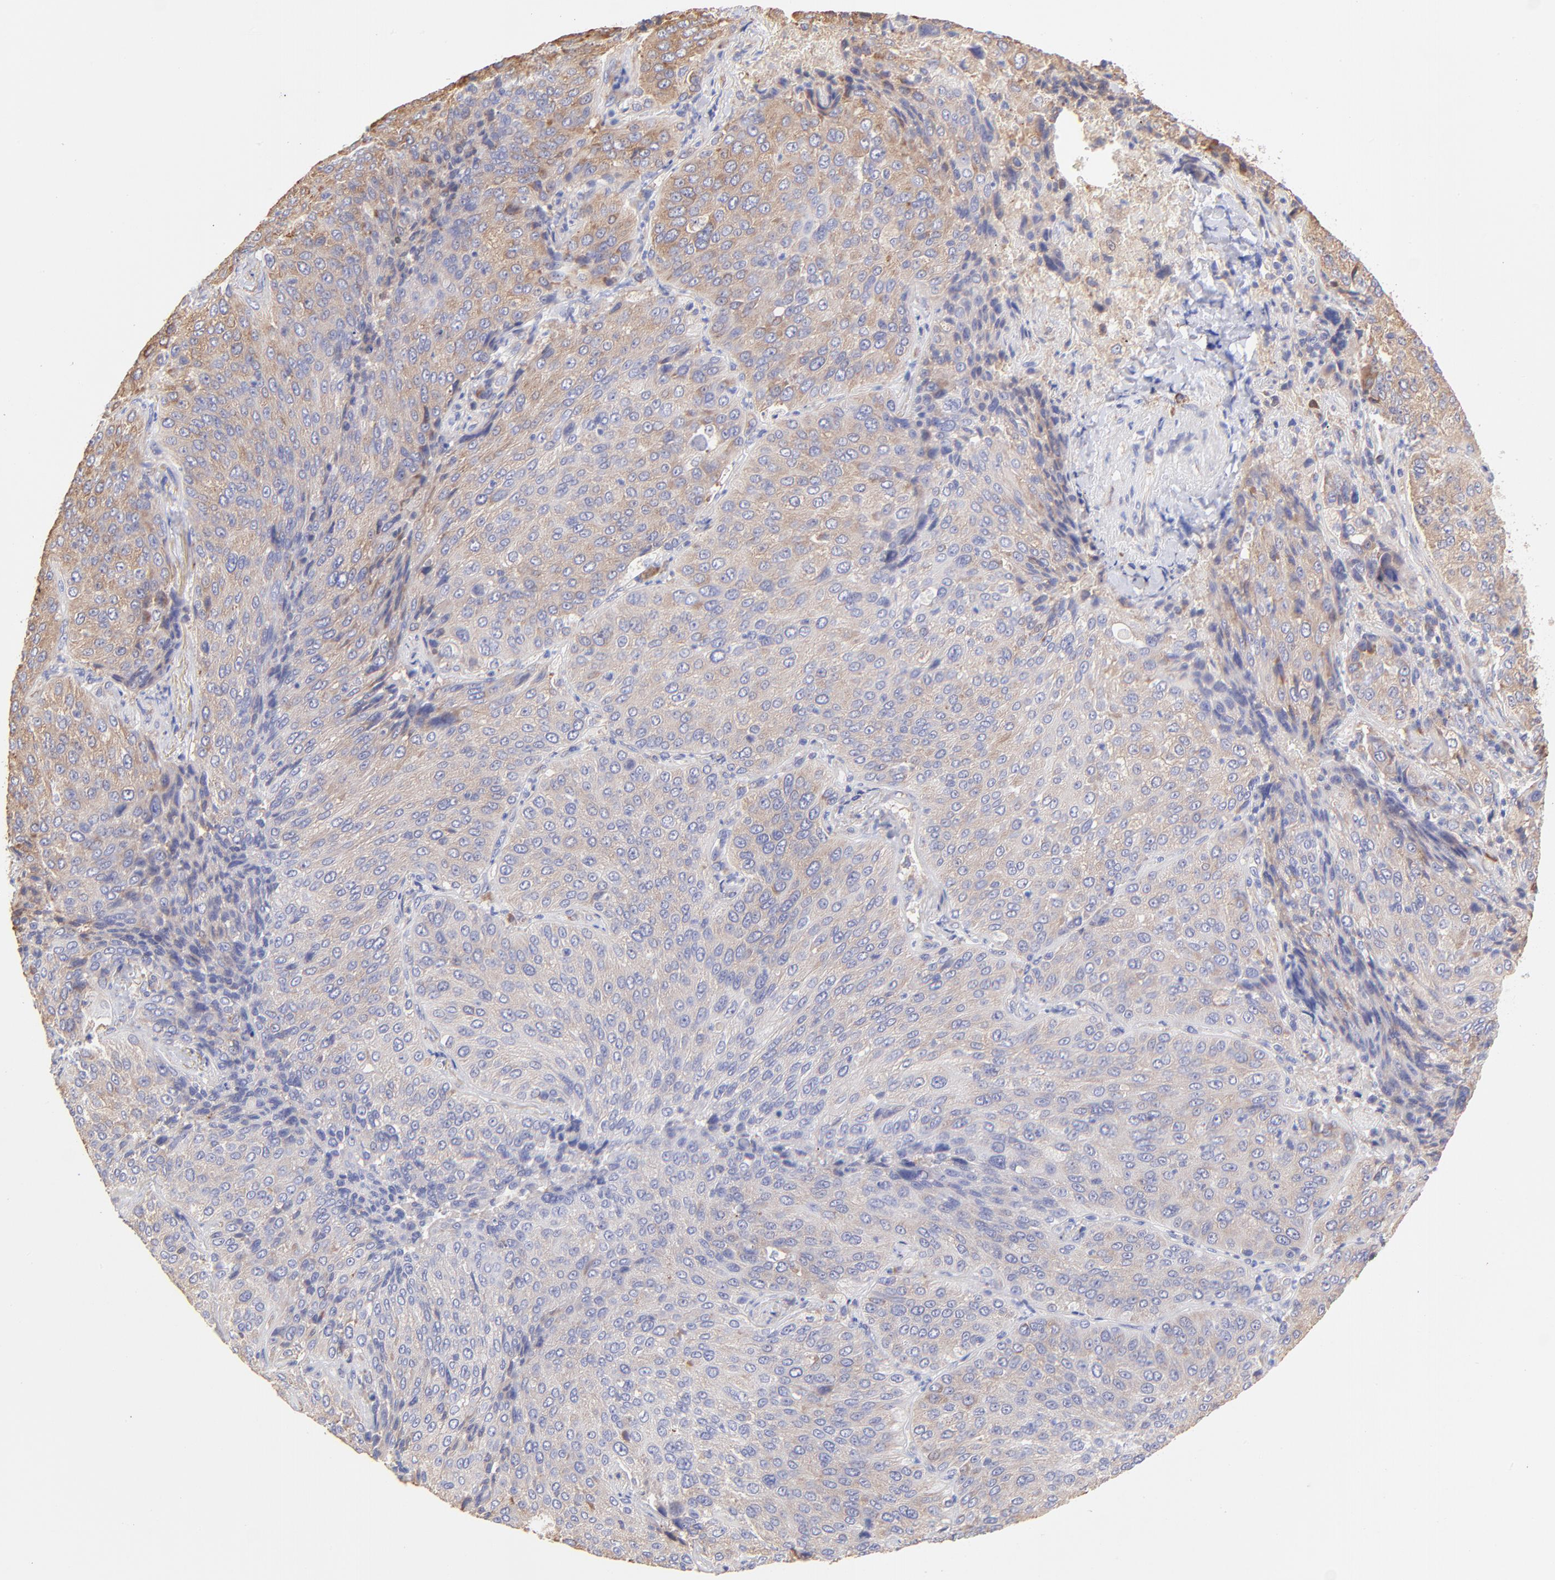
{"staining": {"intensity": "moderate", "quantity": "25%-75%", "location": "cytoplasmic/membranous"}, "tissue": "lung cancer", "cell_type": "Tumor cells", "image_type": "cancer", "snomed": [{"axis": "morphology", "description": "Squamous cell carcinoma, NOS"}, {"axis": "topography", "description": "Lung"}], "caption": "A brown stain highlights moderate cytoplasmic/membranous expression of a protein in human squamous cell carcinoma (lung) tumor cells.", "gene": "RPL30", "patient": {"sex": "male", "age": 54}}